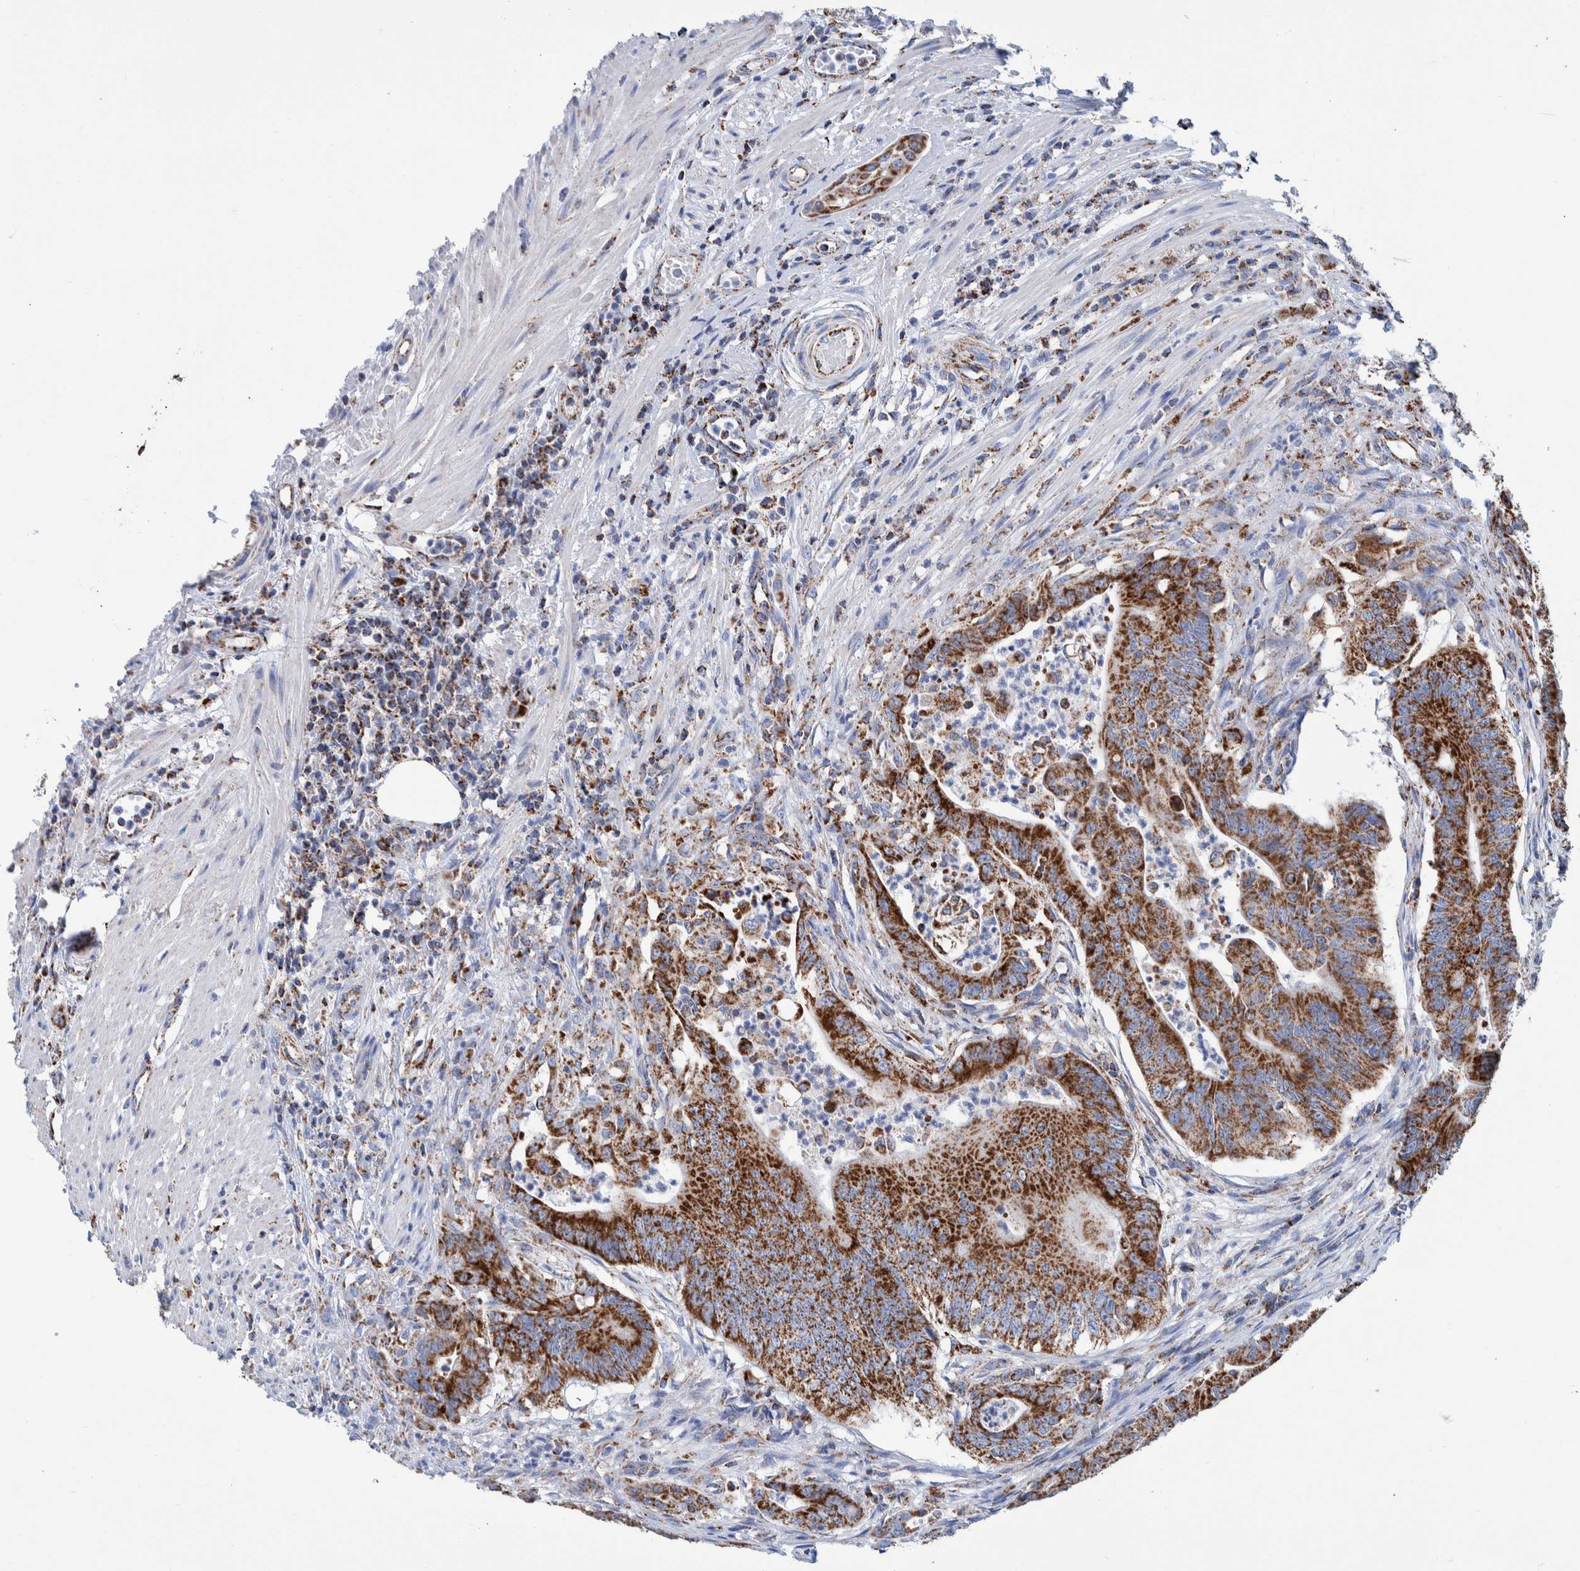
{"staining": {"intensity": "strong", "quantity": ">75%", "location": "cytoplasmic/membranous"}, "tissue": "colorectal cancer", "cell_type": "Tumor cells", "image_type": "cancer", "snomed": [{"axis": "morphology", "description": "Adenoma, NOS"}, {"axis": "morphology", "description": "Adenocarcinoma, NOS"}, {"axis": "topography", "description": "Colon"}], "caption": "The immunohistochemical stain shows strong cytoplasmic/membranous staining in tumor cells of colorectal cancer tissue. The protein is stained brown, and the nuclei are stained in blue (DAB (3,3'-diaminobenzidine) IHC with brightfield microscopy, high magnification).", "gene": "DECR1", "patient": {"sex": "male", "age": 79}}